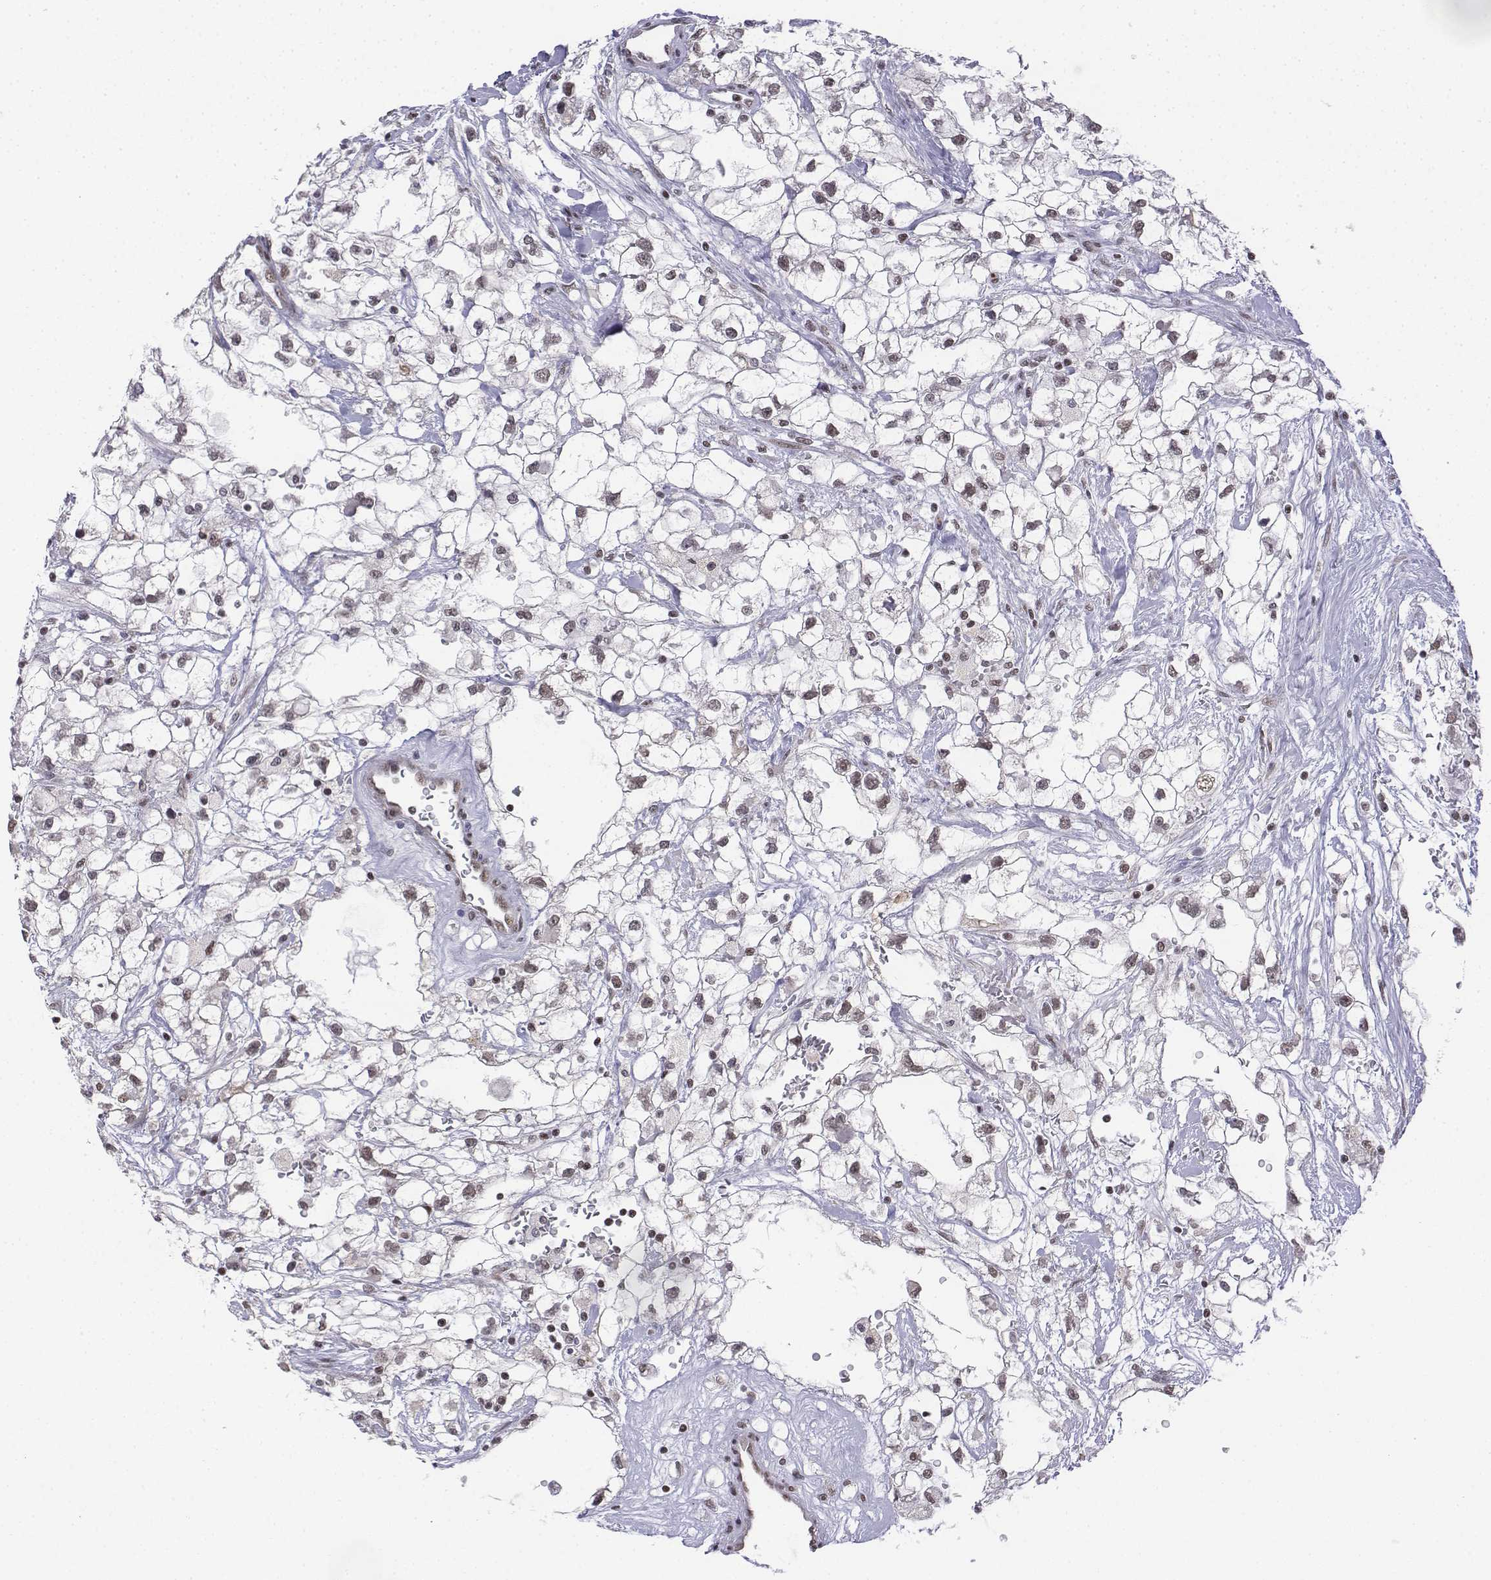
{"staining": {"intensity": "weak", "quantity": ">75%", "location": "nuclear"}, "tissue": "renal cancer", "cell_type": "Tumor cells", "image_type": "cancer", "snomed": [{"axis": "morphology", "description": "Adenocarcinoma, NOS"}, {"axis": "topography", "description": "Kidney"}], "caption": "A low amount of weak nuclear expression is identified in approximately >75% of tumor cells in renal adenocarcinoma tissue. Nuclei are stained in blue.", "gene": "SETD1A", "patient": {"sex": "male", "age": 59}}